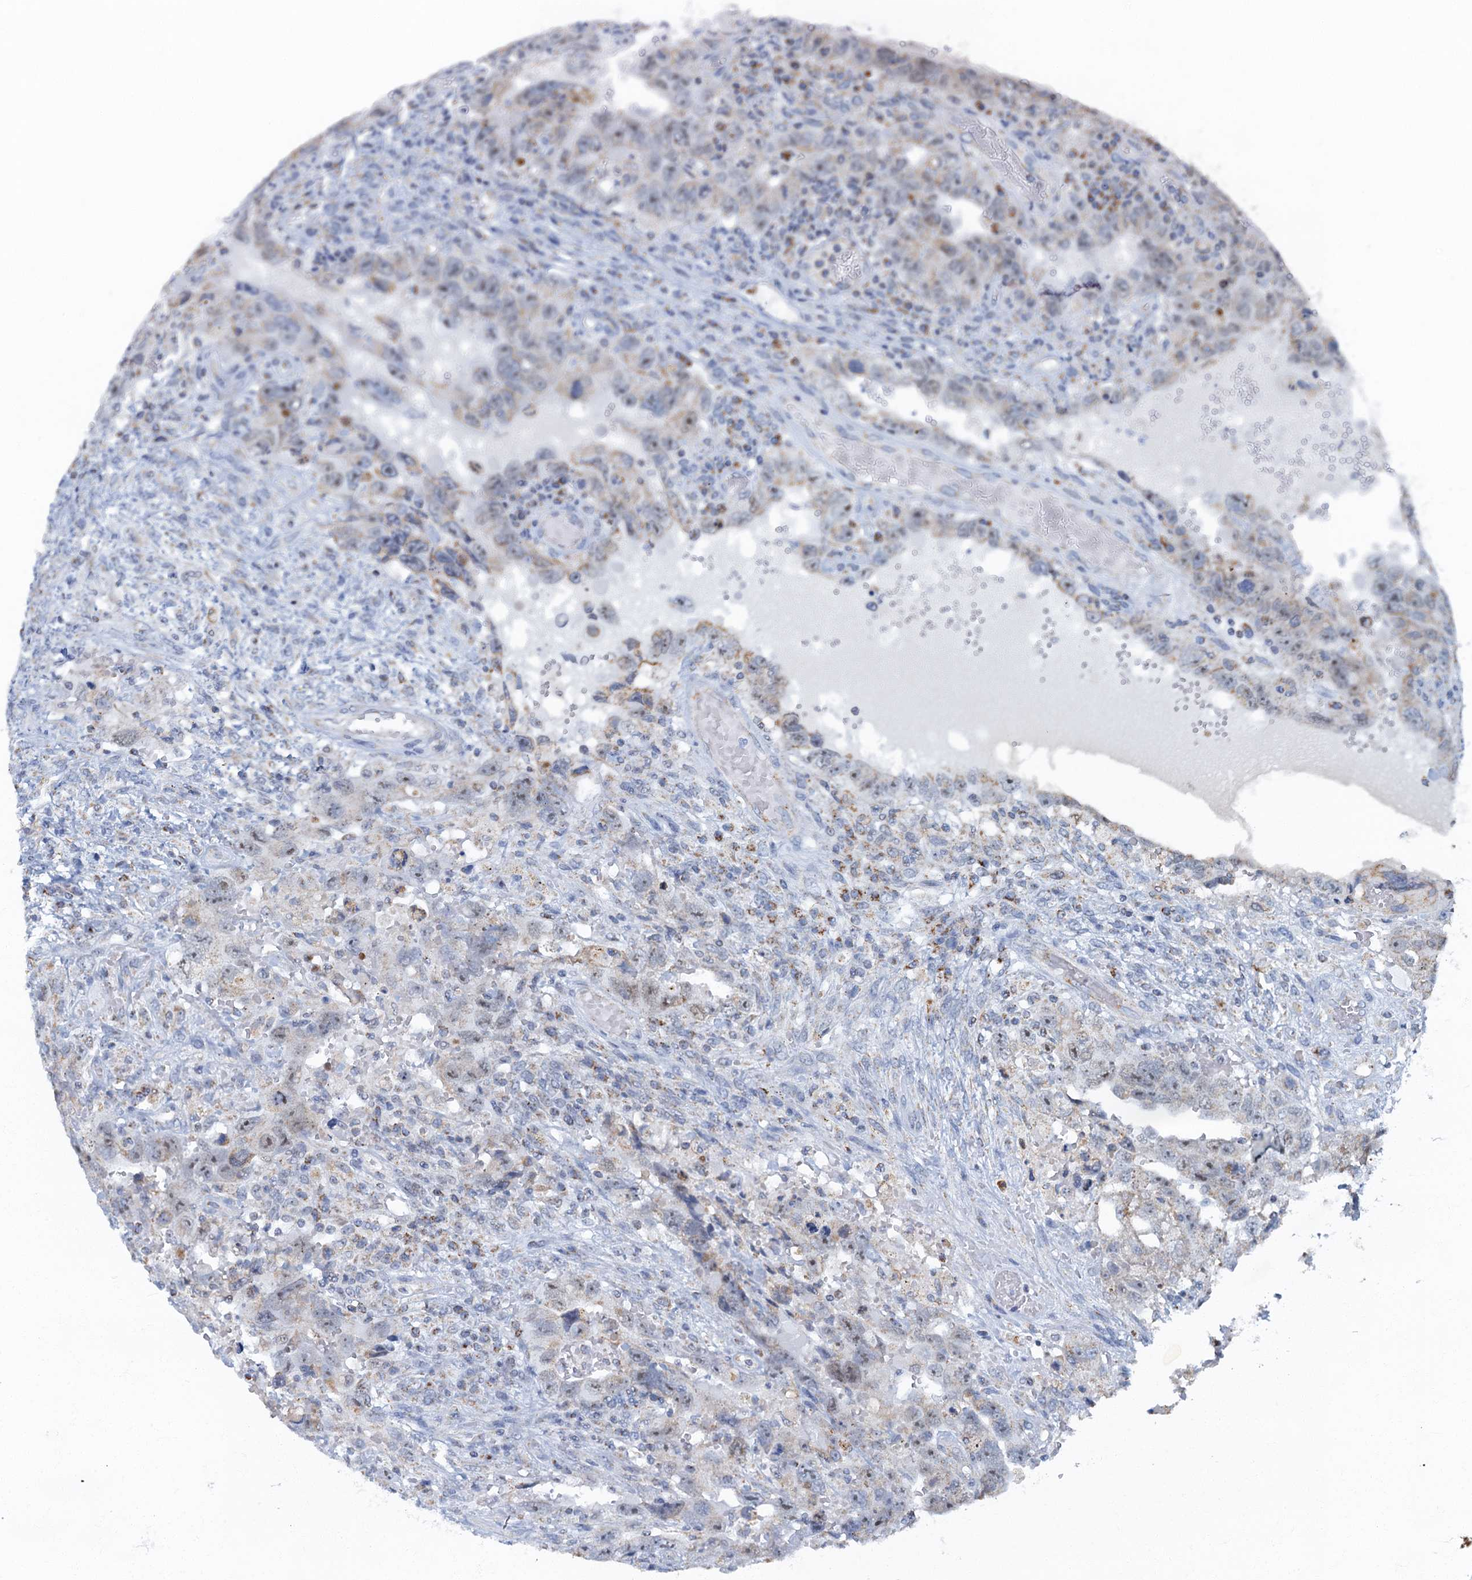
{"staining": {"intensity": "weak", "quantity": "<25%", "location": "cytoplasmic/membranous"}, "tissue": "testis cancer", "cell_type": "Tumor cells", "image_type": "cancer", "snomed": [{"axis": "morphology", "description": "Carcinoma, Embryonal, NOS"}, {"axis": "topography", "description": "Testis"}], "caption": "Immunohistochemistry (IHC) photomicrograph of testis cancer stained for a protein (brown), which demonstrates no staining in tumor cells.", "gene": "RAD9B", "patient": {"sex": "male", "age": 26}}